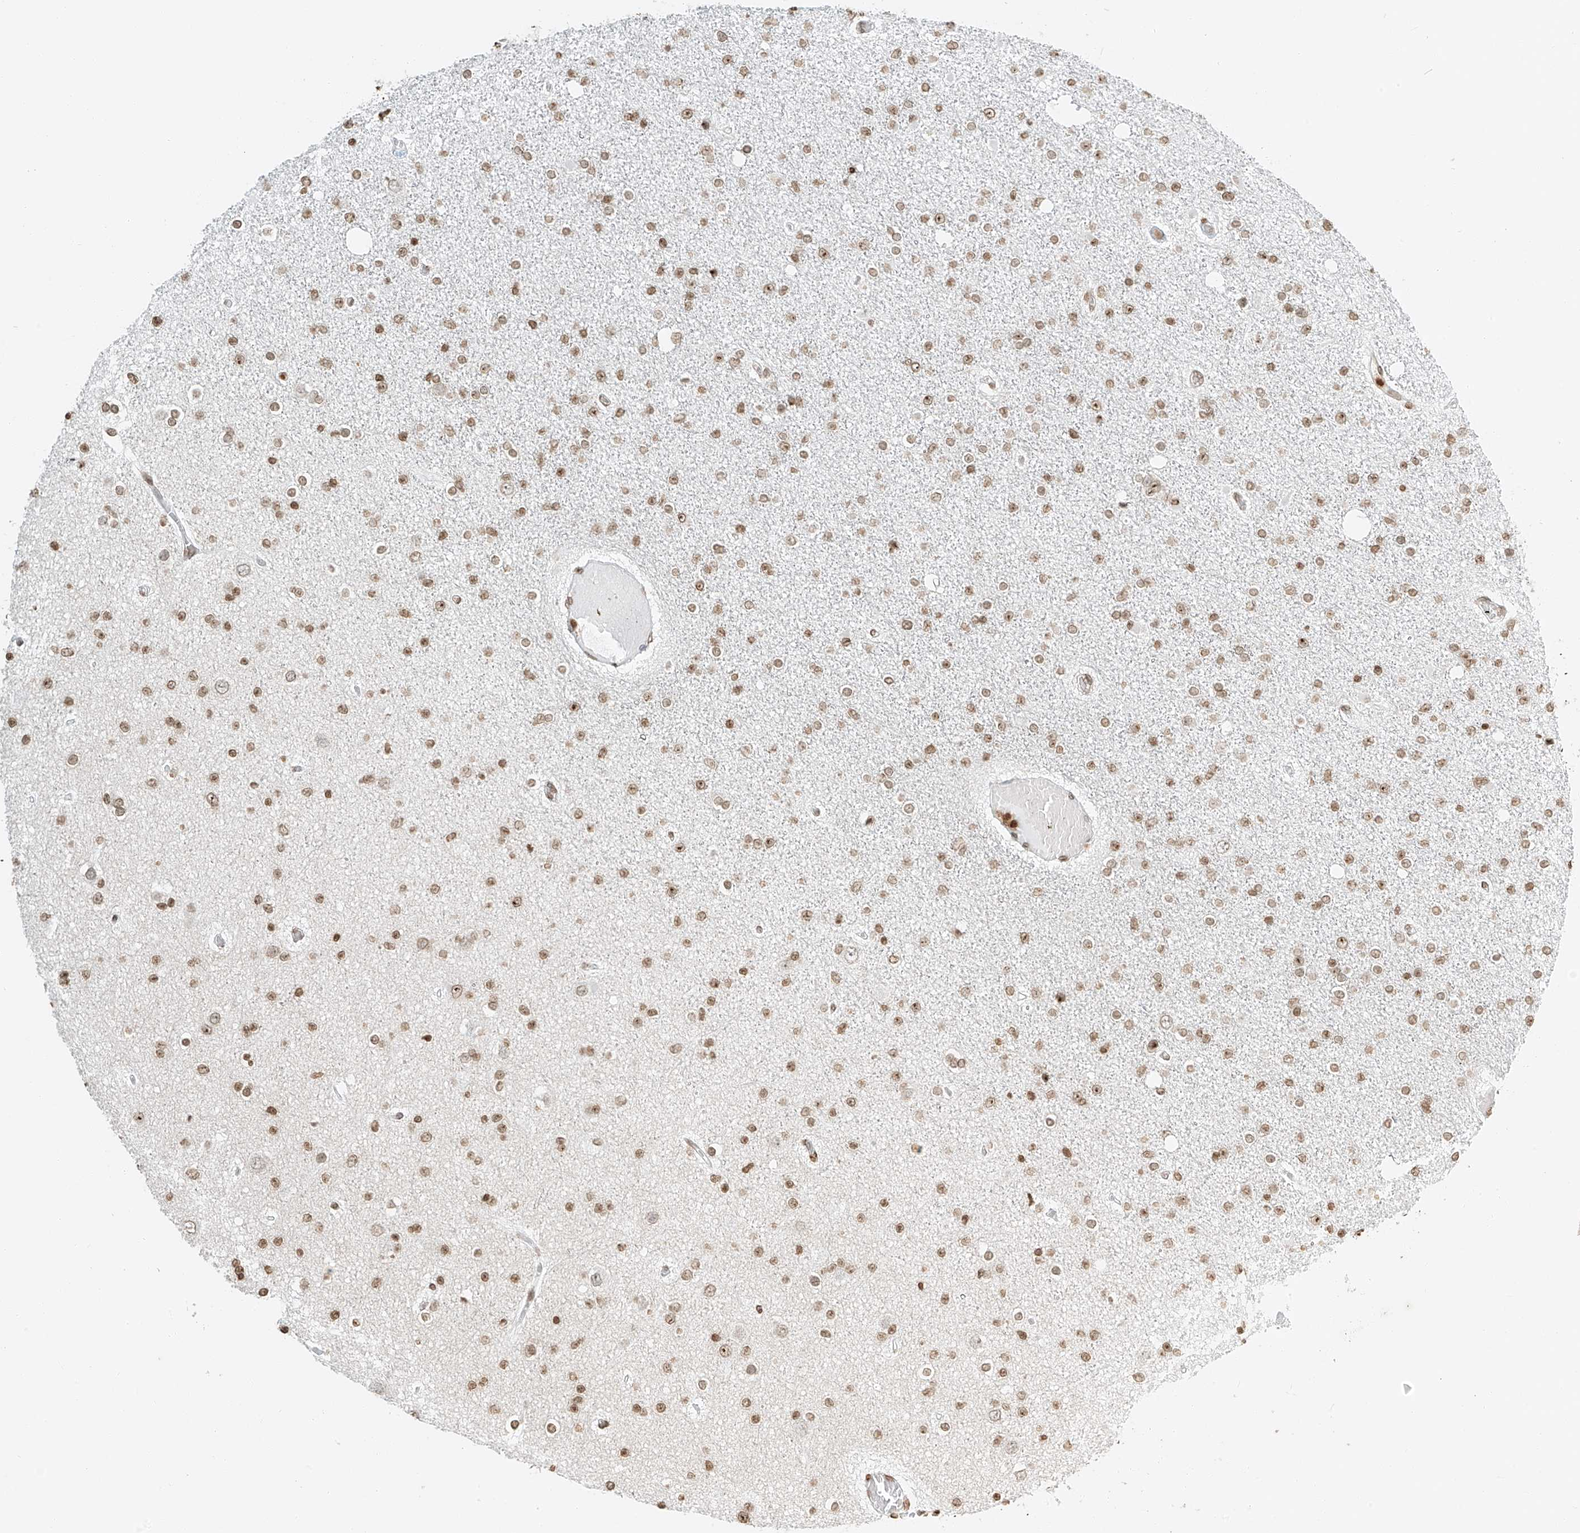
{"staining": {"intensity": "moderate", "quantity": ">75%", "location": "nuclear"}, "tissue": "glioma", "cell_type": "Tumor cells", "image_type": "cancer", "snomed": [{"axis": "morphology", "description": "Glioma, malignant, Low grade"}, {"axis": "topography", "description": "Brain"}], "caption": "Low-grade glioma (malignant) stained with immunohistochemistry exhibits moderate nuclear expression in approximately >75% of tumor cells.", "gene": "C17orf58", "patient": {"sex": "female", "age": 22}}